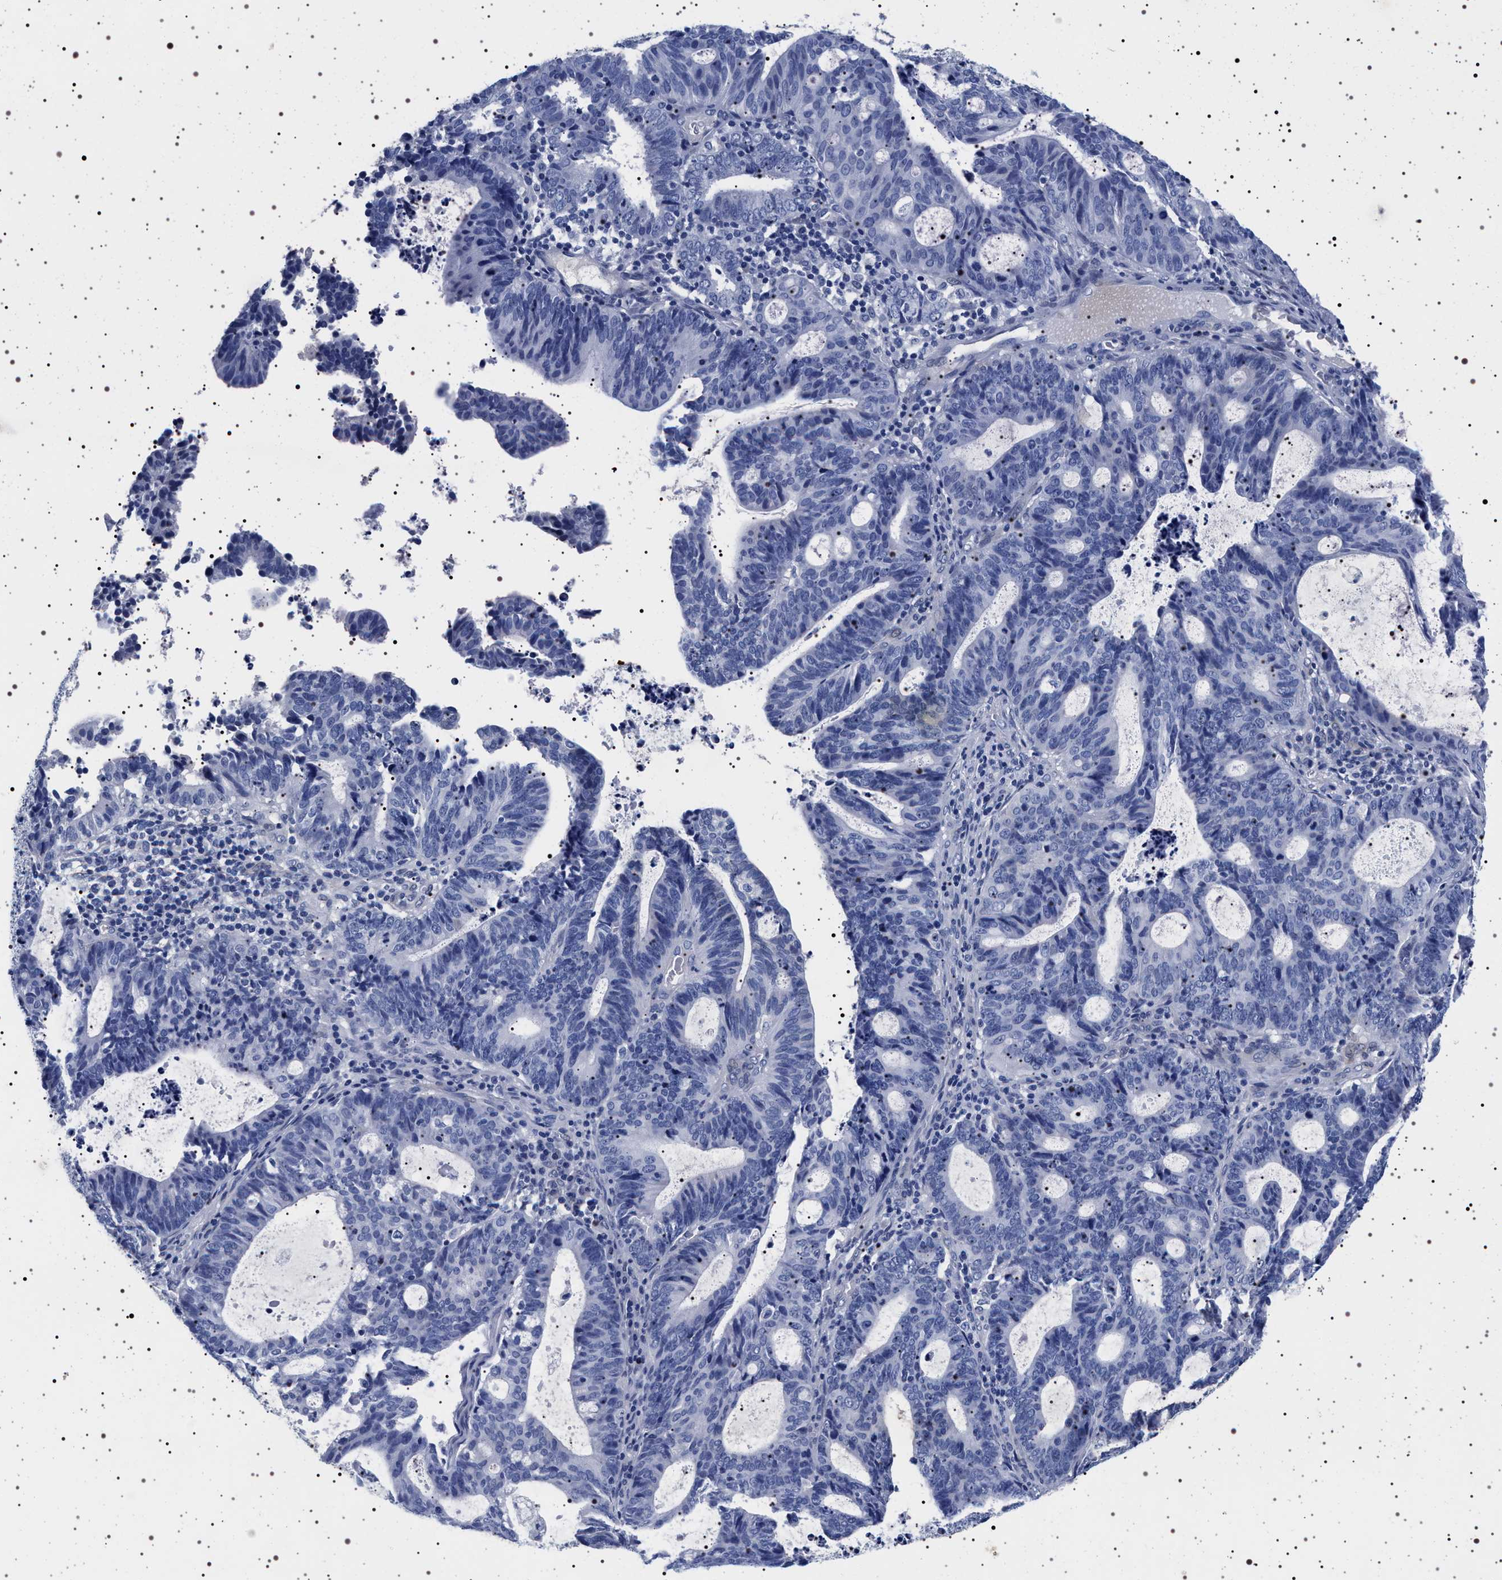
{"staining": {"intensity": "negative", "quantity": "none", "location": "none"}, "tissue": "endometrial cancer", "cell_type": "Tumor cells", "image_type": "cancer", "snomed": [{"axis": "morphology", "description": "Adenocarcinoma, NOS"}, {"axis": "topography", "description": "Uterus"}], "caption": "Micrograph shows no significant protein staining in tumor cells of endometrial cancer. Brightfield microscopy of immunohistochemistry stained with DAB (3,3'-diaminobenzidine) (brown) and hematoxylin (blue), captured at high magnification.", "gene": "MAPK10", "patient": {"sex": "female", "age": 83}}